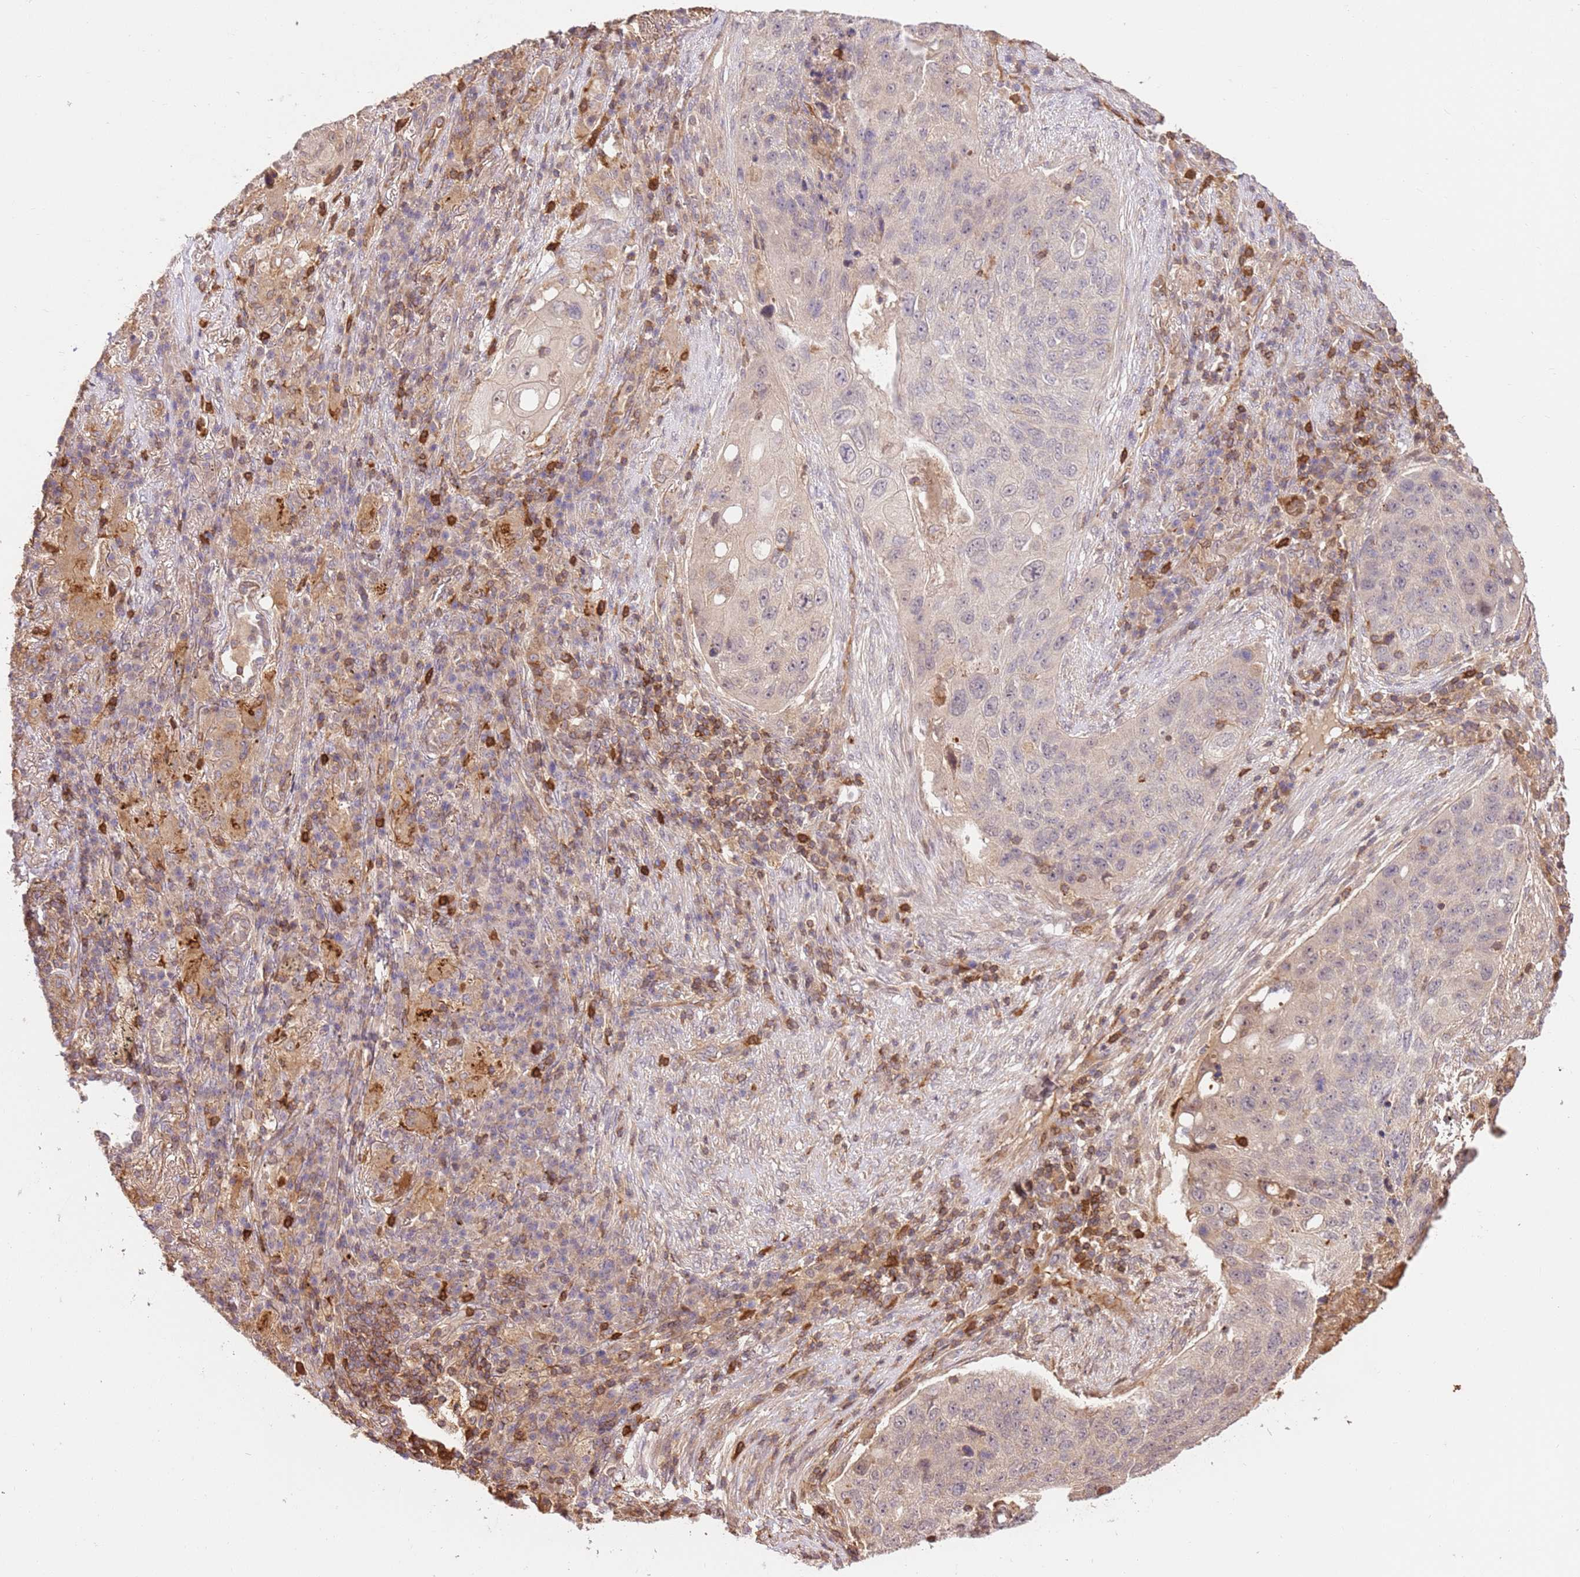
{"staining": {"intensity": "weak", "quantity": "<25%", "location": "cytoplasmic/membranous"}, "tissue": "lung cancer", "cell_type": "Tumor cells", "image_type": "cancer", "snomed": [{"axis": "morphology", "description": "Squamous cell carcinoma, NOS"}, {"axis": "topography", "description": "Lung"}], "caption": "The micrograph reveals no staining of tumor cells in lung cancer.", "gene": "KATNAL2", "patient": {"sex": "female", "age": 63}}